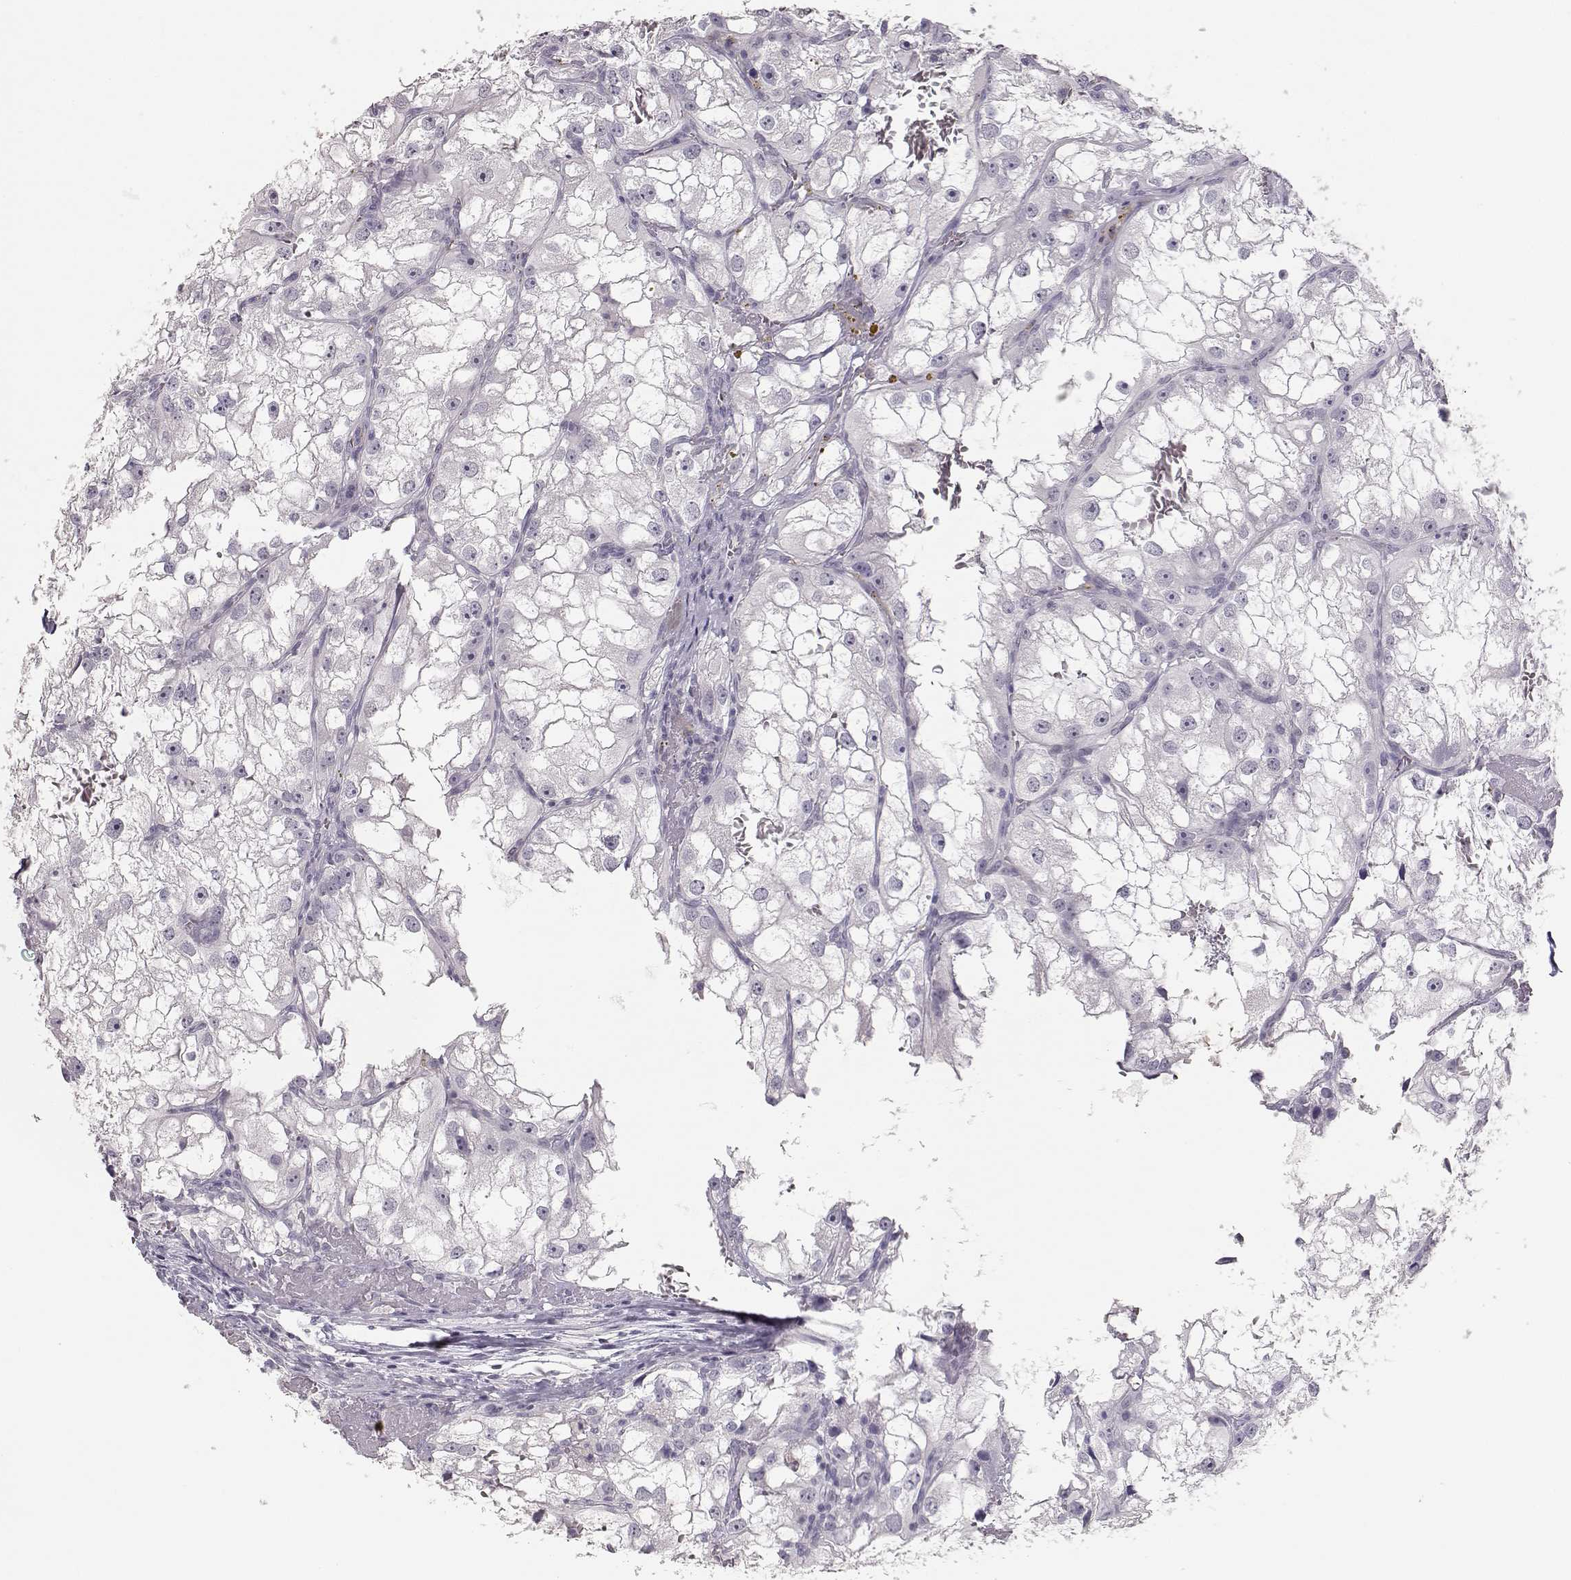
{"staining": {"intensity": "negative", "quantity": "none", "location": "none"}, "tissue": "renal cancer", "cell_type": "Tumor cells", "image_type": "cancer", "snomed": [{"axis": "morphology", "description": "Adenocarcinoma, NOS"}, {"axis": "topography", "description": "Kidney"}], "caption": "A photomicrograph of human renal cancer (adenocarcinoma) is negative for staining in tumor cells.", "gene": "TKTL1", "patient": {"sex": "male", "age": 59}}